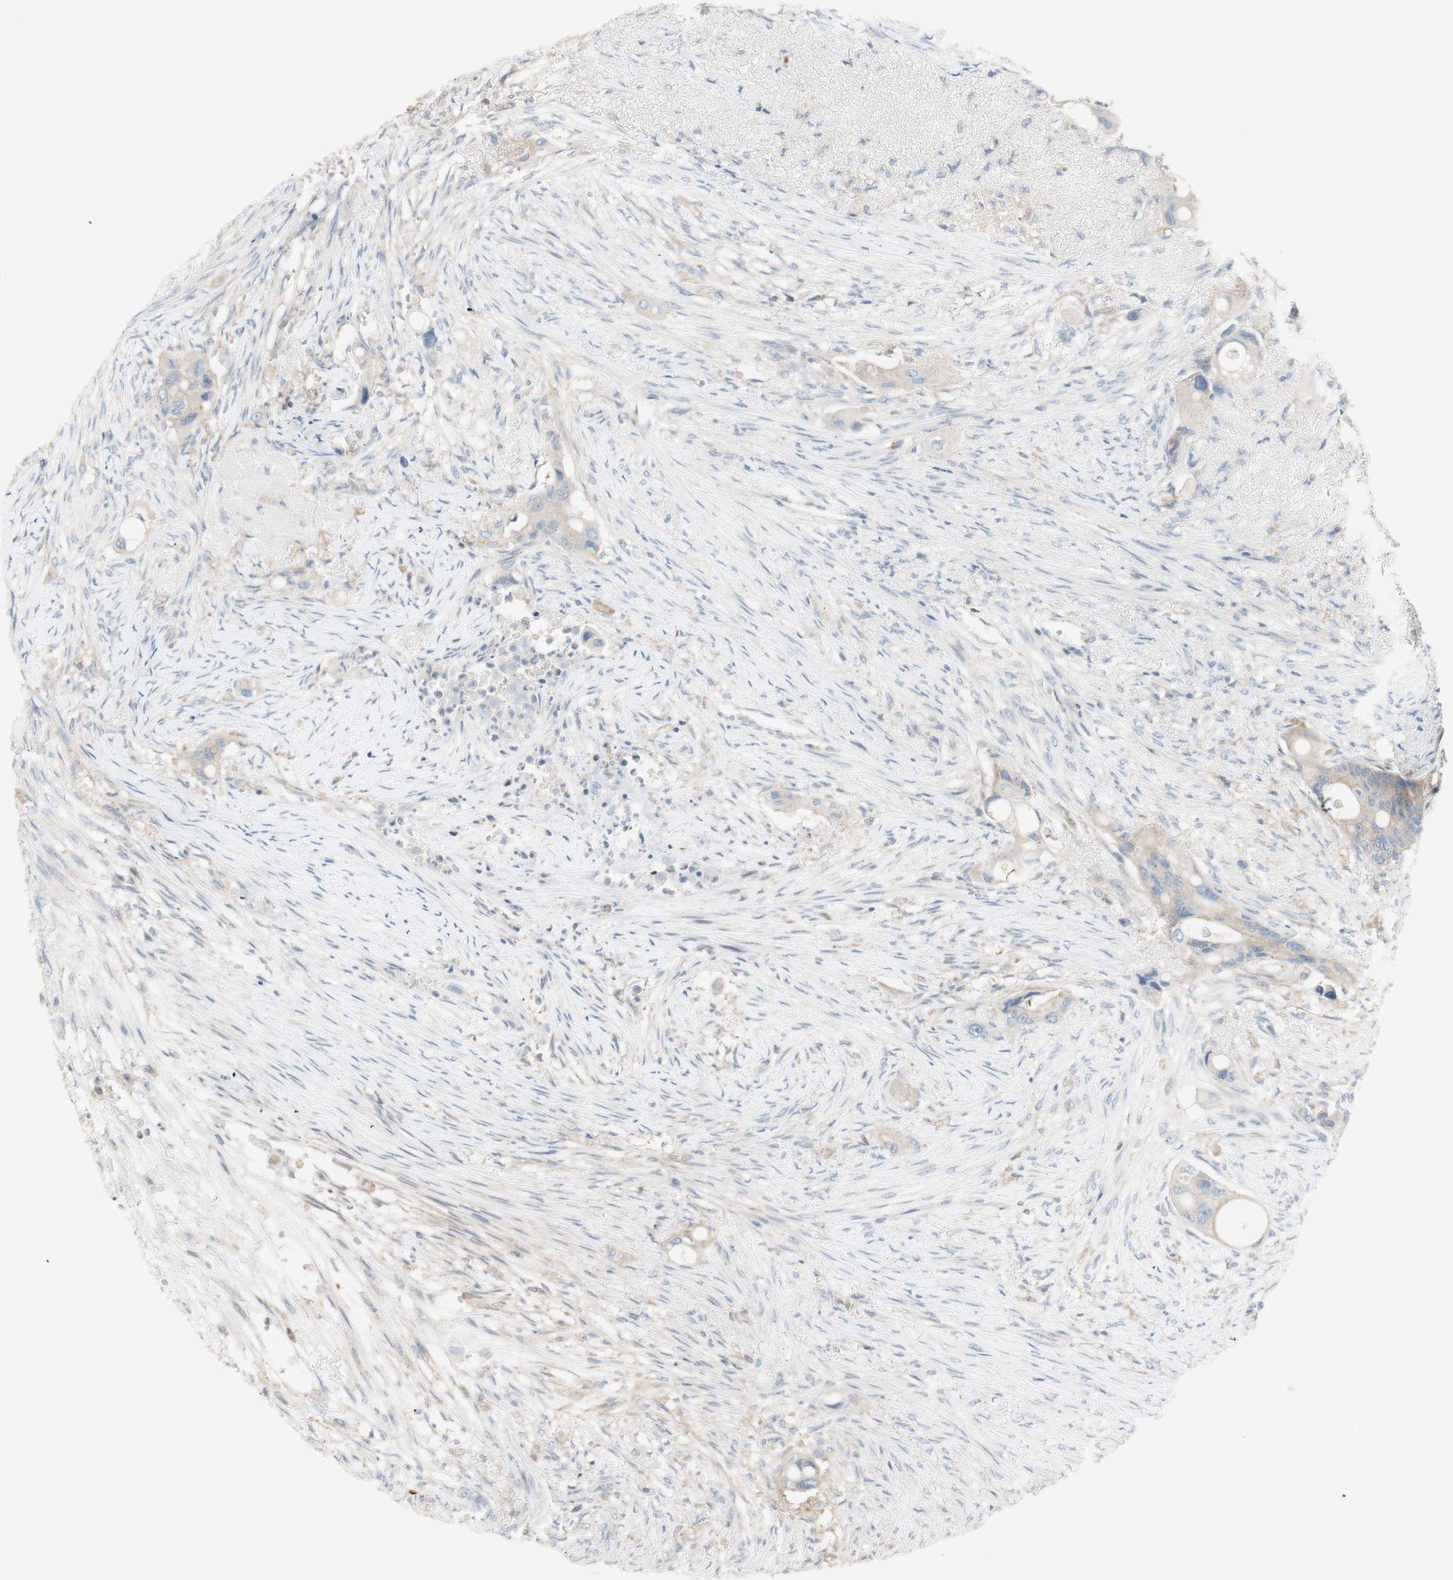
{"staining": {"intensity": "weak", "quantity": "25%-75%", "location": "cytoplasmic/membranous"}, "tissue": "colorectal cancer", "cell_type": "Tumor cells", "image_type": "cancer", "snomed": [{"axis": "morphology", "description": "Adenocarcinoma, NOS"}, {"axis": "topography", "description": "Colon"}], "caption": "Immunohistochemical staining of colorectal cancer (adenocarcinoma) displays low levels of weak cytoplasmic/membranous staining in about 25%-75% of tumor cells. (IHC, brightfield microscopy, high magnification).", "gene": "C3orf52", "patient": {"sex": "female", "age": 57}}